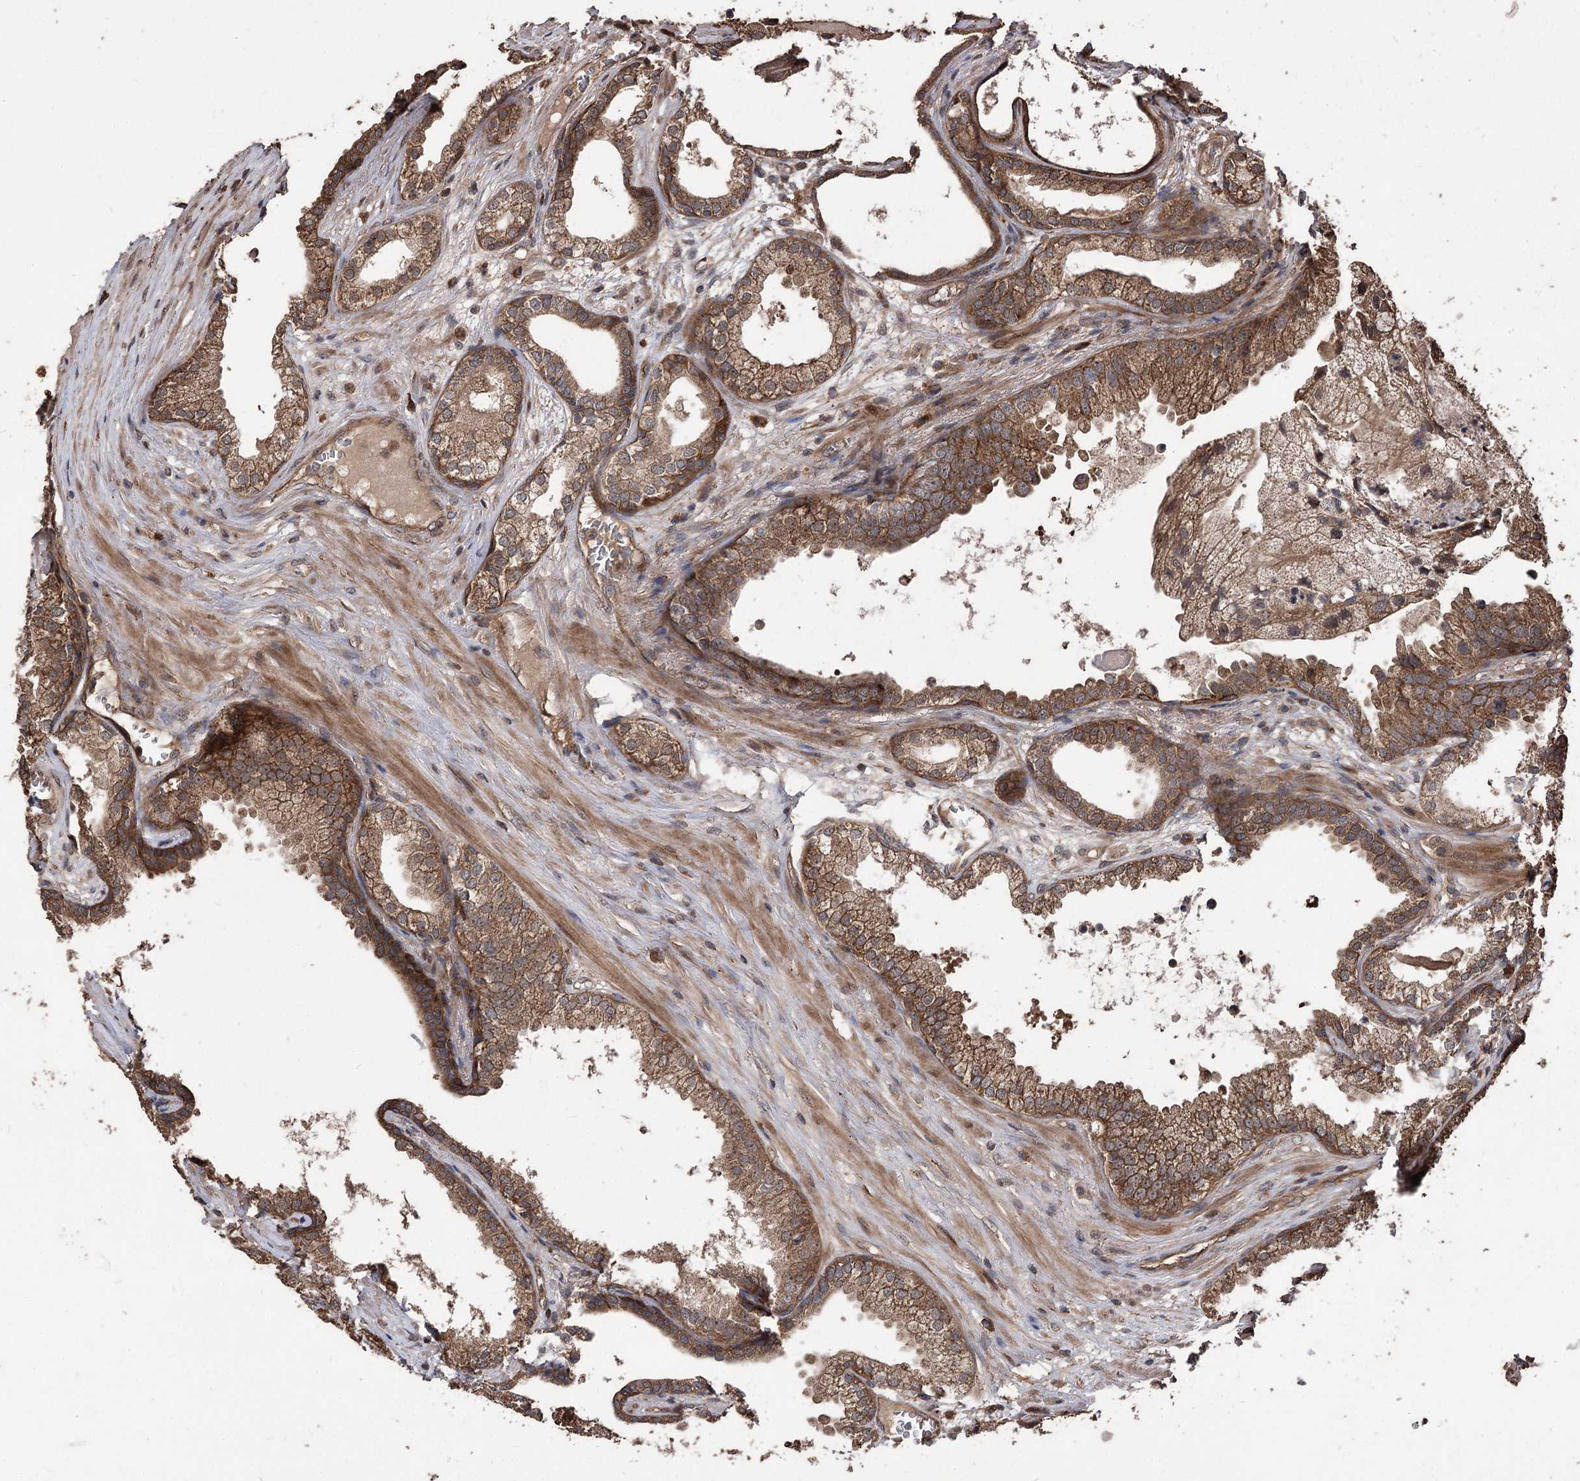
{"staining": {"intensity": "moderate", "quantity": ">75%", "location": "cytoplasmic/membranous"}, "tissue": "prostate cancer", "cell_type": "Tumor cells", "image_type": "cancer", "snomed": [{"axis": "morphology", "description": "Adenocarcinoma, High grade"}, {"axis": "topography", "description": "Prostate"}], "caption": "Human prostate cancer (adenocarcinoma (high-grade)) stained with a protein marker demonstrates moderate staining in tumor cells.", "gene": "RASSF3", "patient": {"sex": "male", "age": 69}}